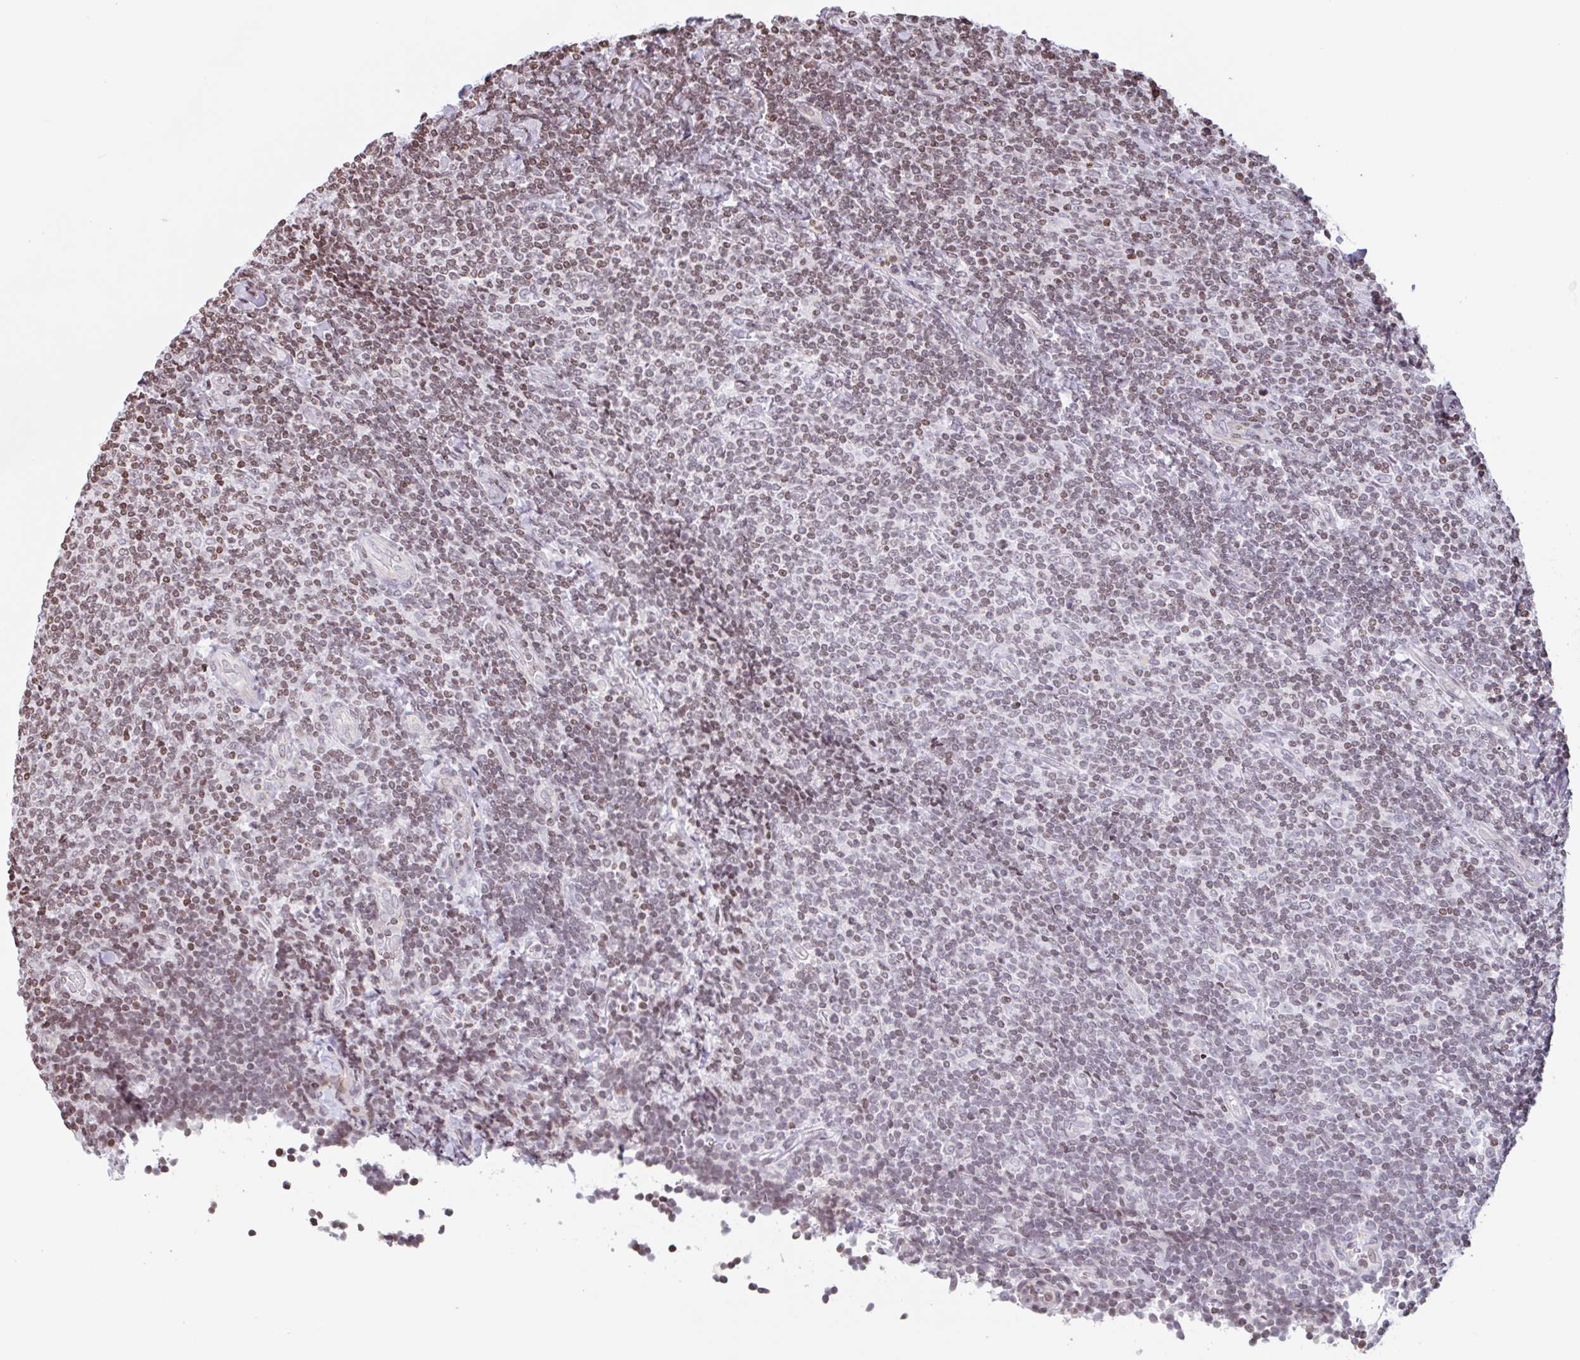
{"staining": {"intensity": "moderate", "quantity": ">75%", "location": "nuclear"}, "tissue": "lymphoma", "cell_type": "Tumor cells", "image_type": "cancer", "snomed": [{"axis": "morphology", "description": "Malignant lymphoma, non-Hodgkin's type, Low grade"}, {"axis": "topography", "description": "Lymph node"}], "caption": "This histopathology image shows IHC staining of malignant lymphoma, non-Hodgkin's type (low-grade), with medium moderate nuclear staining in approximately >75% of tumor cells.", "gene": "NOL6", "patient": {"sex": "male", "age": 52}}